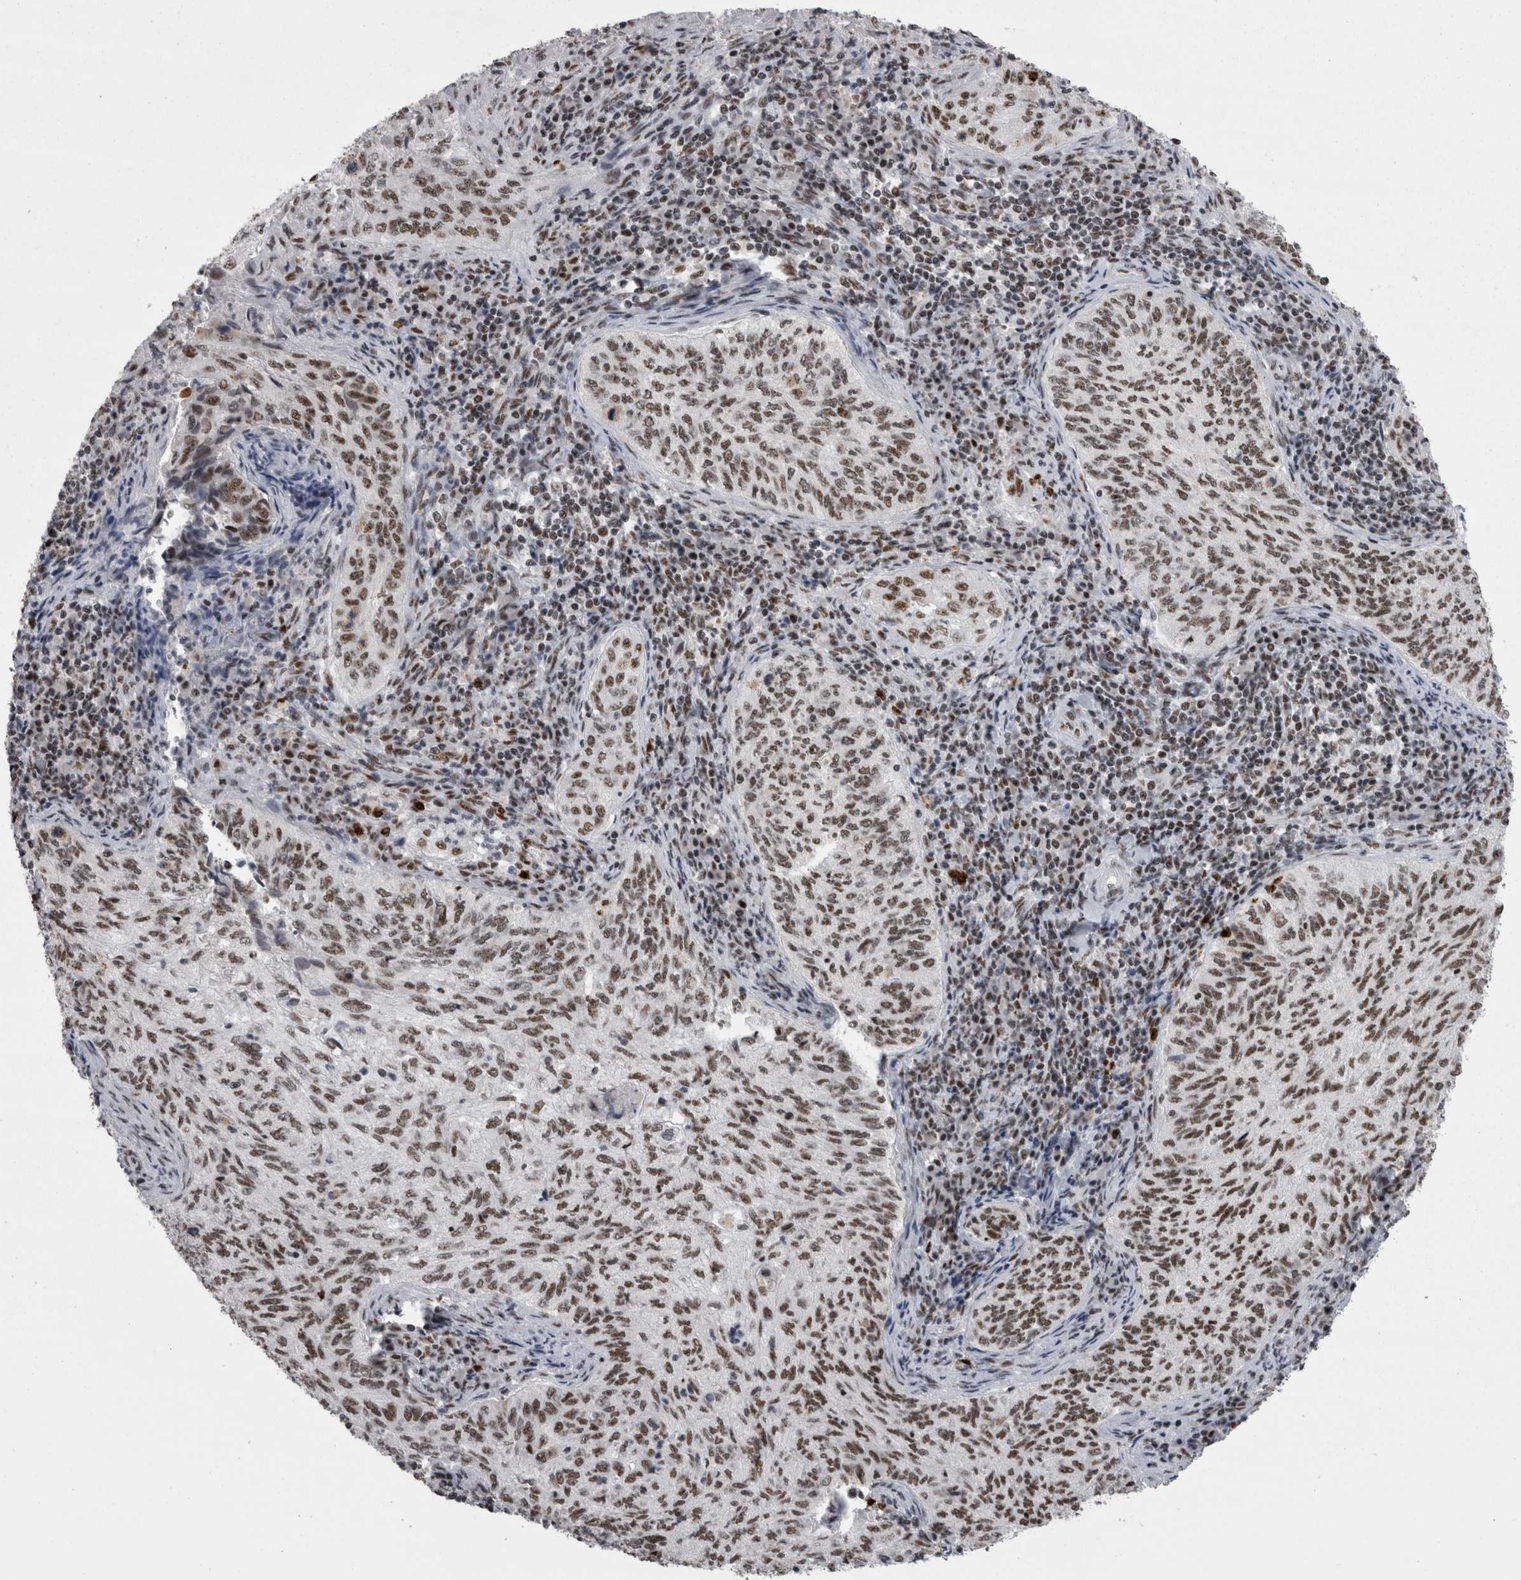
{"staining": {"intensity": "moderate", "quantity": ">75%", "location": "nuclear"}, "tissue": "cervical cancer", "cell_type": "Tumor cells", "image_type": "cancer", "snomed": [{"axis": "morphology", "description": "Squamous cell carcinoma, NOS"}, {"axis": "topography", "description": "Cervix"}], "caption": "The micrograph exhibits staining of cervical cancer (squamous cell carcinoma), revealing moderate nuclear protein staining (brown color) within tumor cells.", "gene": "SNRNP40", "patient": {"sex": "female", "age": 30}}